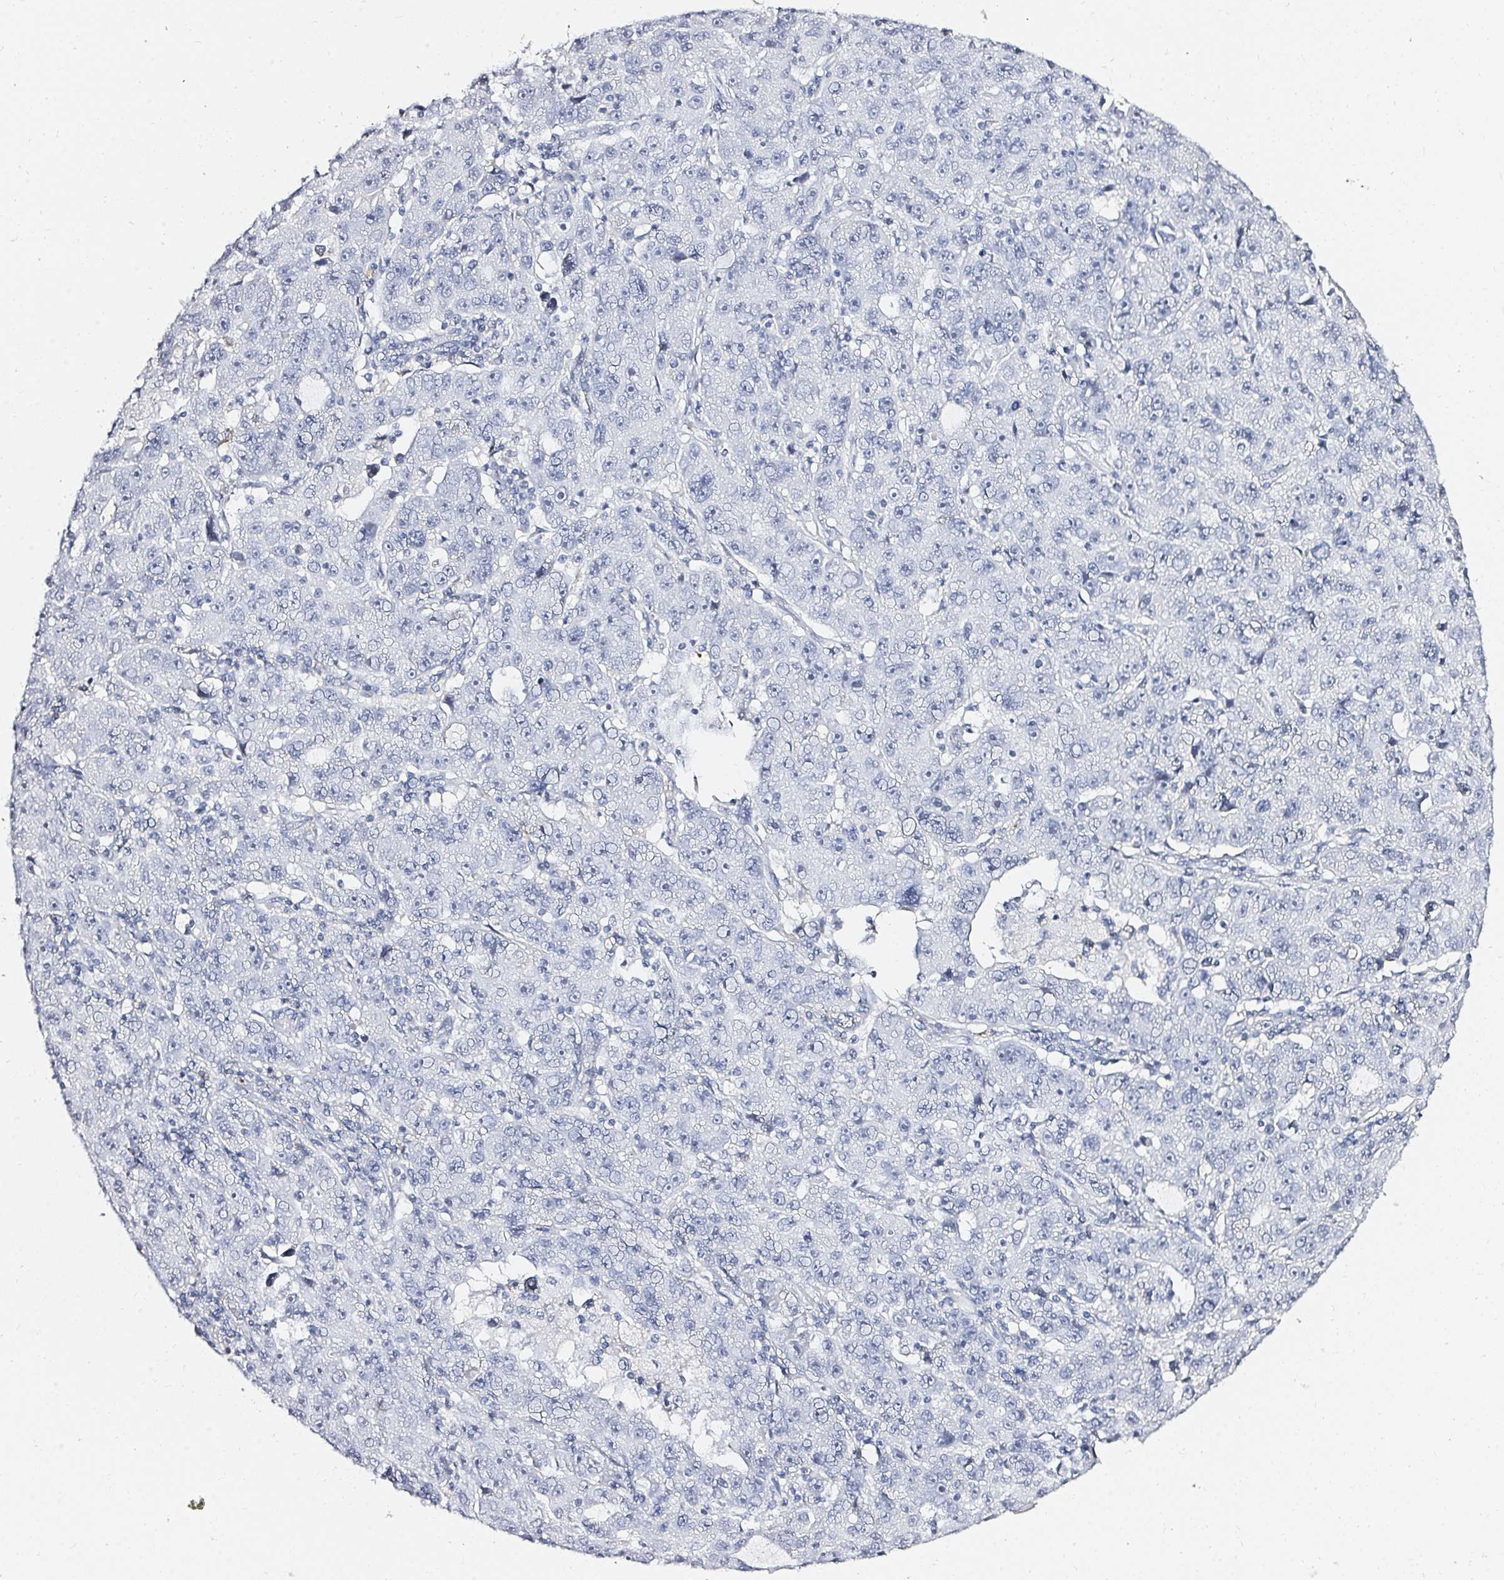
{"staining": {"intensity": "negative", "quantity": "none", "location": "none"}, "tissue": "lung cancer", "cell_type": "Tumor cells", "image_type": "cancer", "snomed": [{"axis": "morphology", "description": "Normal morphology"}, {"axis": "morphology", "description": "Adenocarcinoma, NOS"}, {"axis": "topography", "description": "Lymph node"}, {"axis": "topography", "description": "Lung"}], "caption": "Photomicrograph shows no significant protein expression in tumor cells of lung adenocarcinoma.", "gene": "ACAN", "patient": {"sex": "female", "age": 57}}